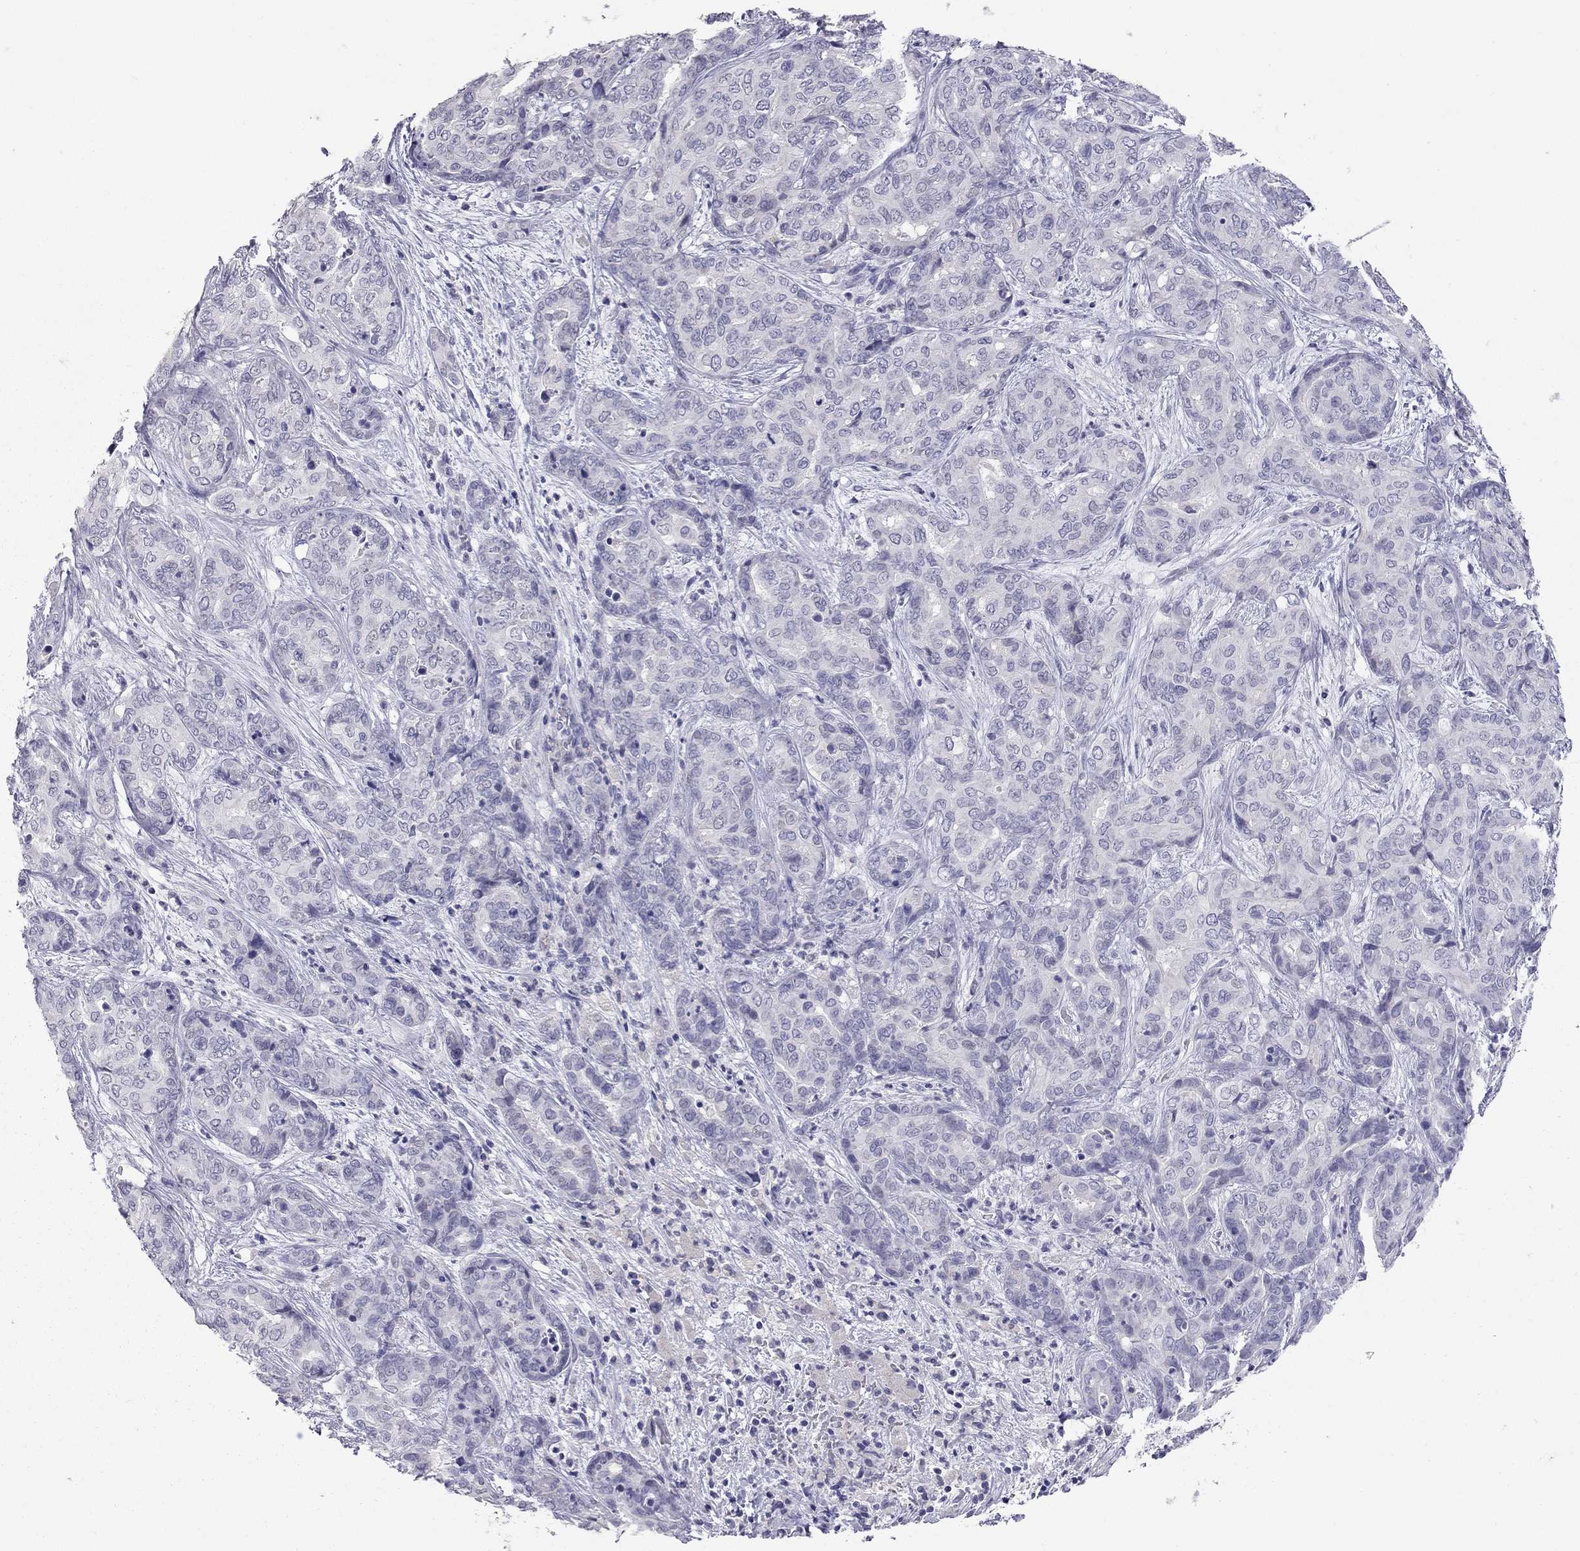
{"staining": {"intensity": "negative", "quantity": "none", "location": "none"}, "tissue": "liver cancer", "cell_type": "Tumor cells", "image_type": "cancer", "snomed": [{"axis": "morphology", "description": "Cholangiocarcinoma"}, {"axis": "topography", "description": "Liver"}], "caption": "Image shows no significant protein positivity in tumor cells of liver cancer. (Immunohistochemistry (ihc), brightfield microscopy, high magnification).", "gene": "MUC16", "patient": {"sex": "female", "age": 64}}